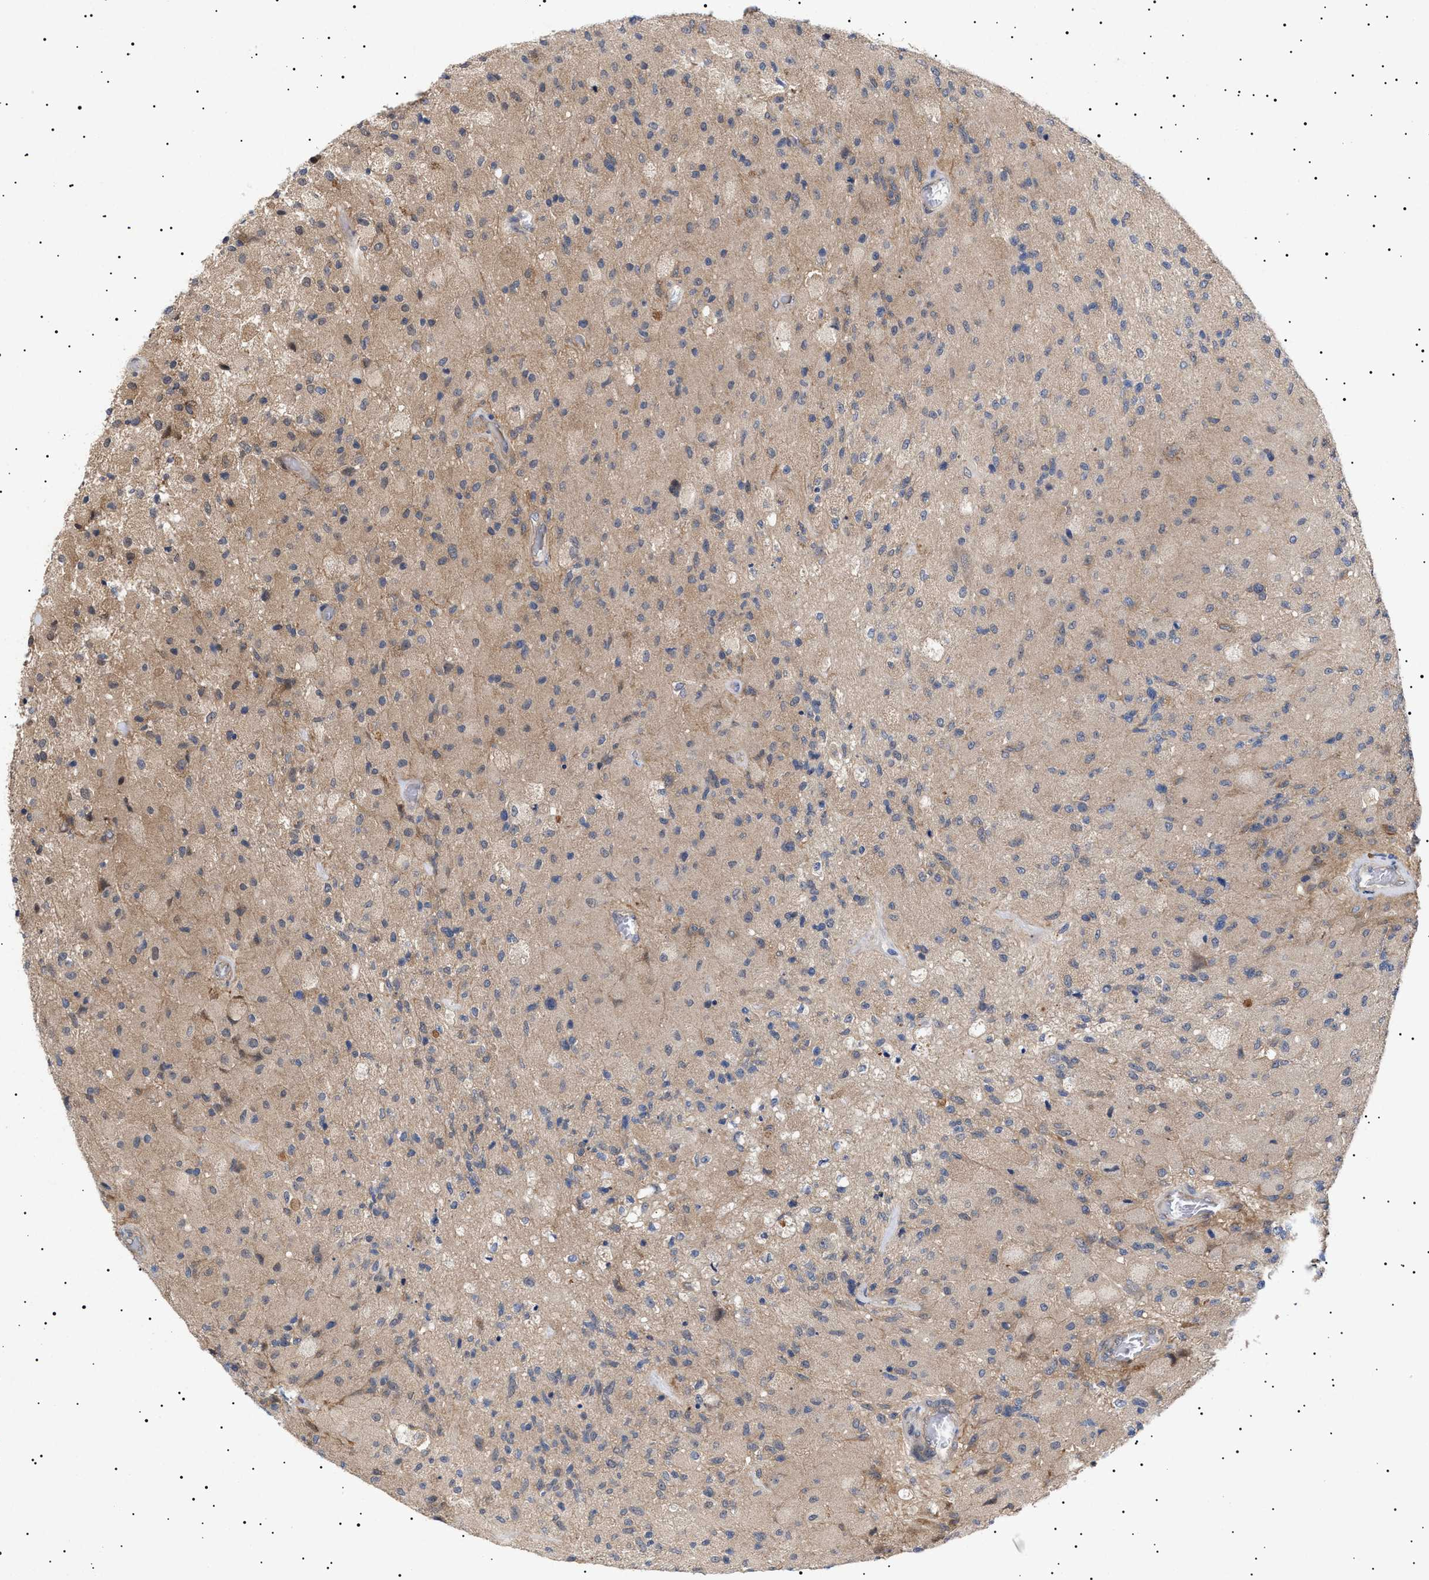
{"staining": {"intensity": "weak", "quantity": ">75%", "location": "cytoplasmic/membranous"}, "tissue": "glioma", "cell_type": "Tumor cells", "image_type": "cancer", "snomed": [{"axis": "morphology", "description": "Normal tissue, NOS"}, {"axis": "morphology", "description": "Glioma, malignant, High grade"}, {"axis": "topography", "description": "Cerebral cortex"}], "caption": "Brown immunohistochemical staining in human malignant glioma (high-grade) exhibits weak cytoplasmic/membranous staining in approximately >75% of tumor cells.", "gene": "NPLOC4", "patient": {"sex": "male", "age": 77}}